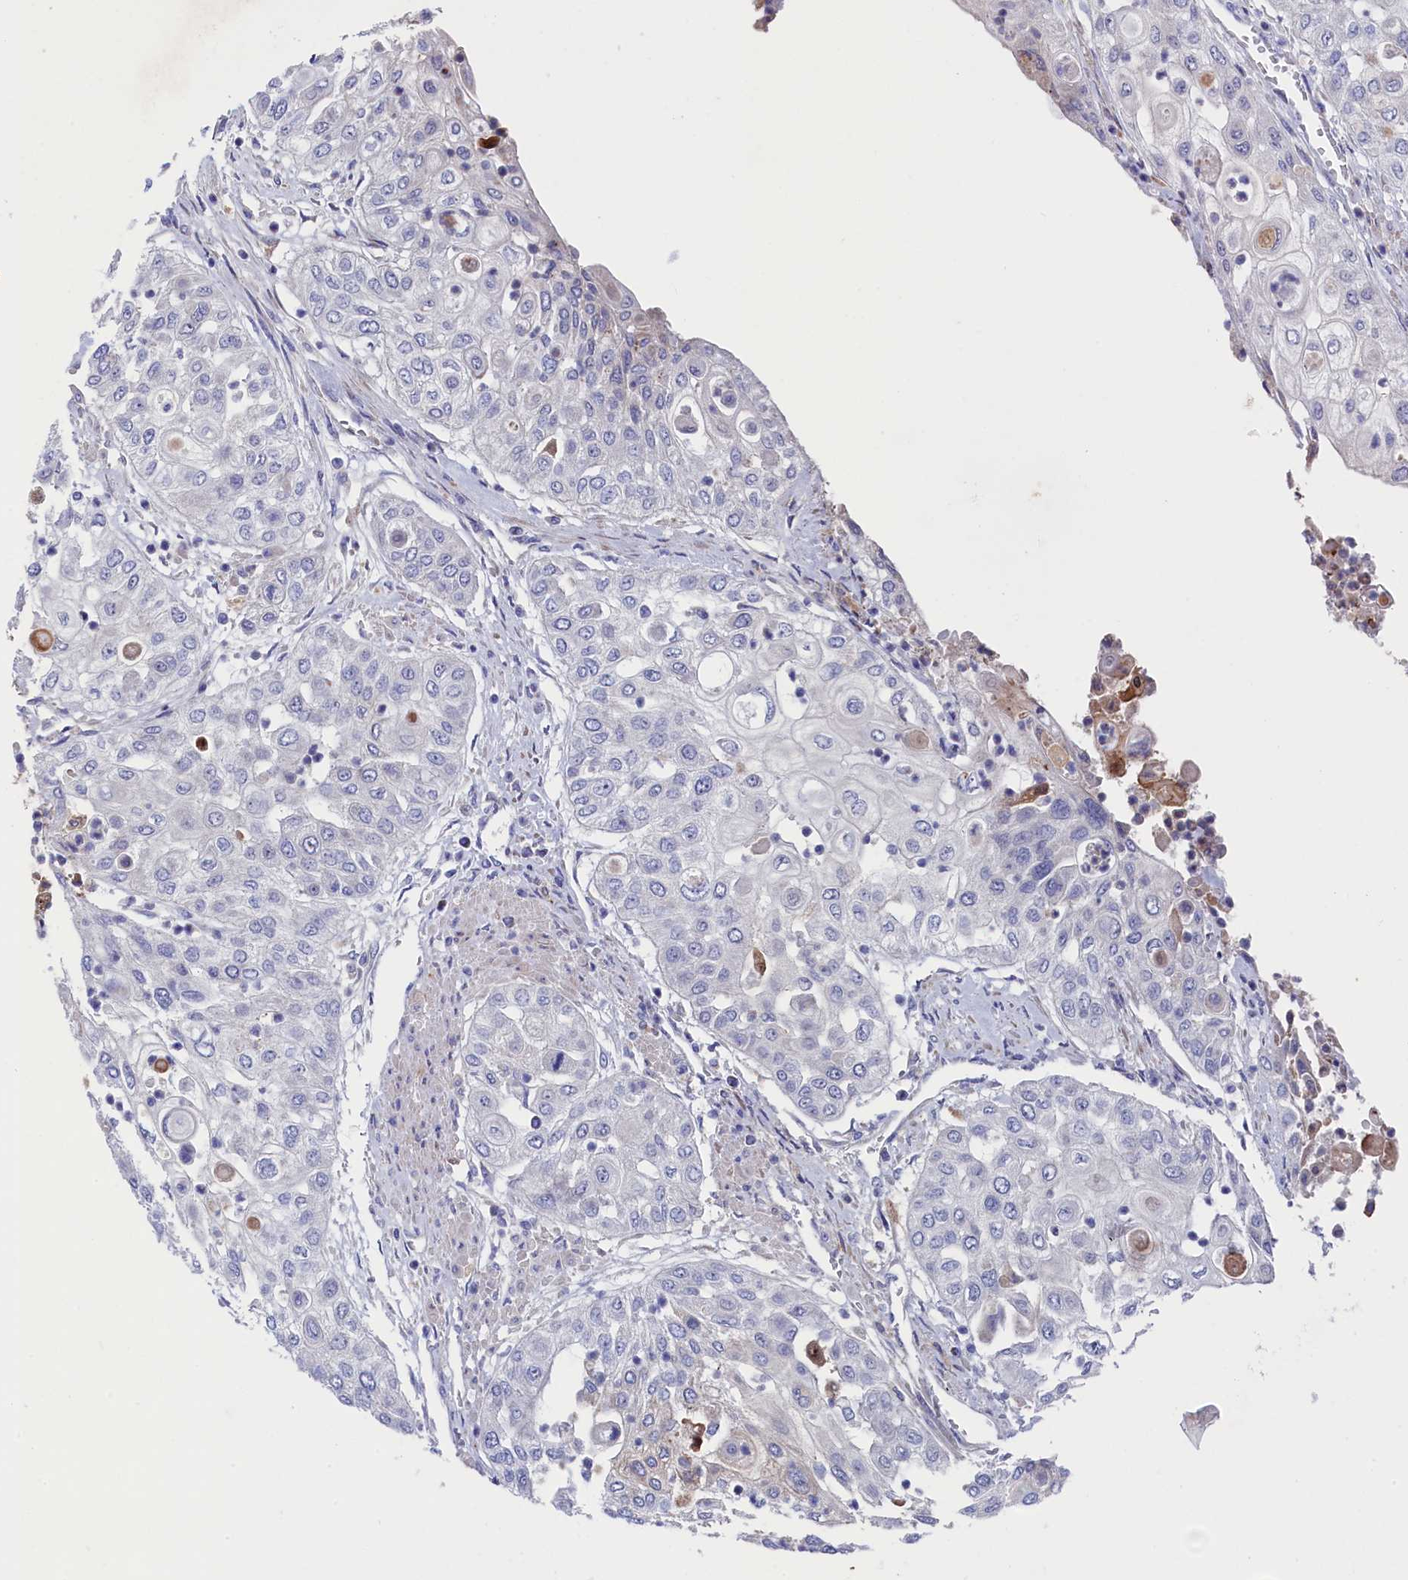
{"staining": {"intensity": "negative", "quantity": "none", "location": "none"}, "tissue": "urothelial cancer", "cell_type": "Tumor cells", "image_type": "cancer", "snomed": [{"axis": "morphology", "description": "Urothelial carcinoma, High grade"}, {"axis": "topography", "description": "Urinary bladder"}], "caption": "Immunohistochemistry (IHC) of urothelial cancer displays no staining in tumor cells.", "gene": "NUDT7", "patient": {"sex": "female", "age": 79}}